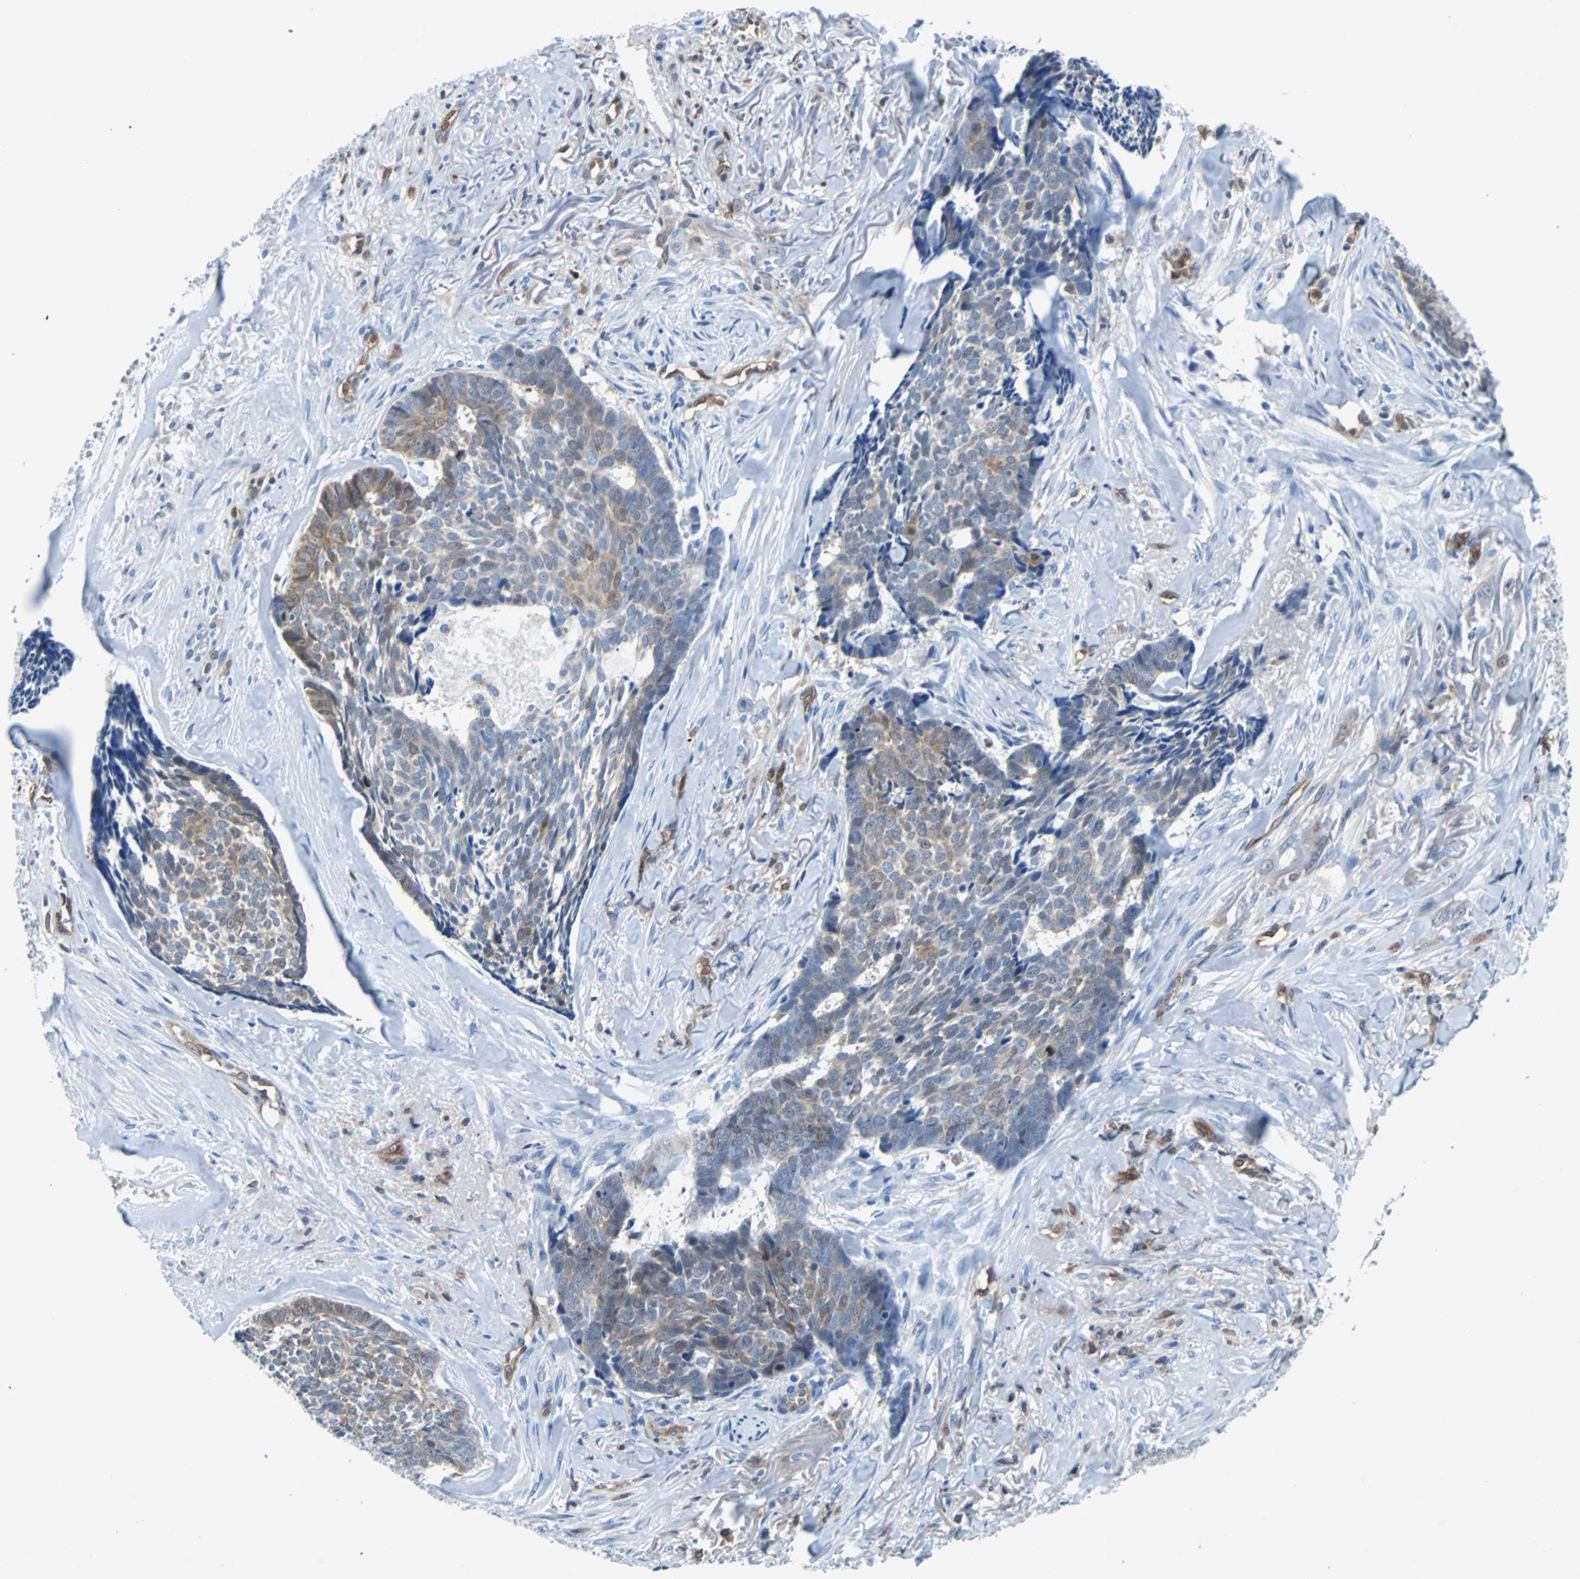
{"staining": {"intensity": "moderate", "quantity": "<25%", "location": "cytoplasmic/membranous,nuclear"}, "tissue": "skin cancer", "cell_type": "Tumor cells", "image_type": "cancer", "snomed": [{"axis": "morphology", "description": "Basal cell carcinoma"}, {"axis": "topography", "description": "Skin"}], "caption": "The image shows staining of skin basal cell carcinoma, revealing moderate cytoplasmic/membranous and nuclear protein expression (brown color) within tumor cells.", "gene": "MAP2K6", "patient": {"sex": "male", "age": 84}}